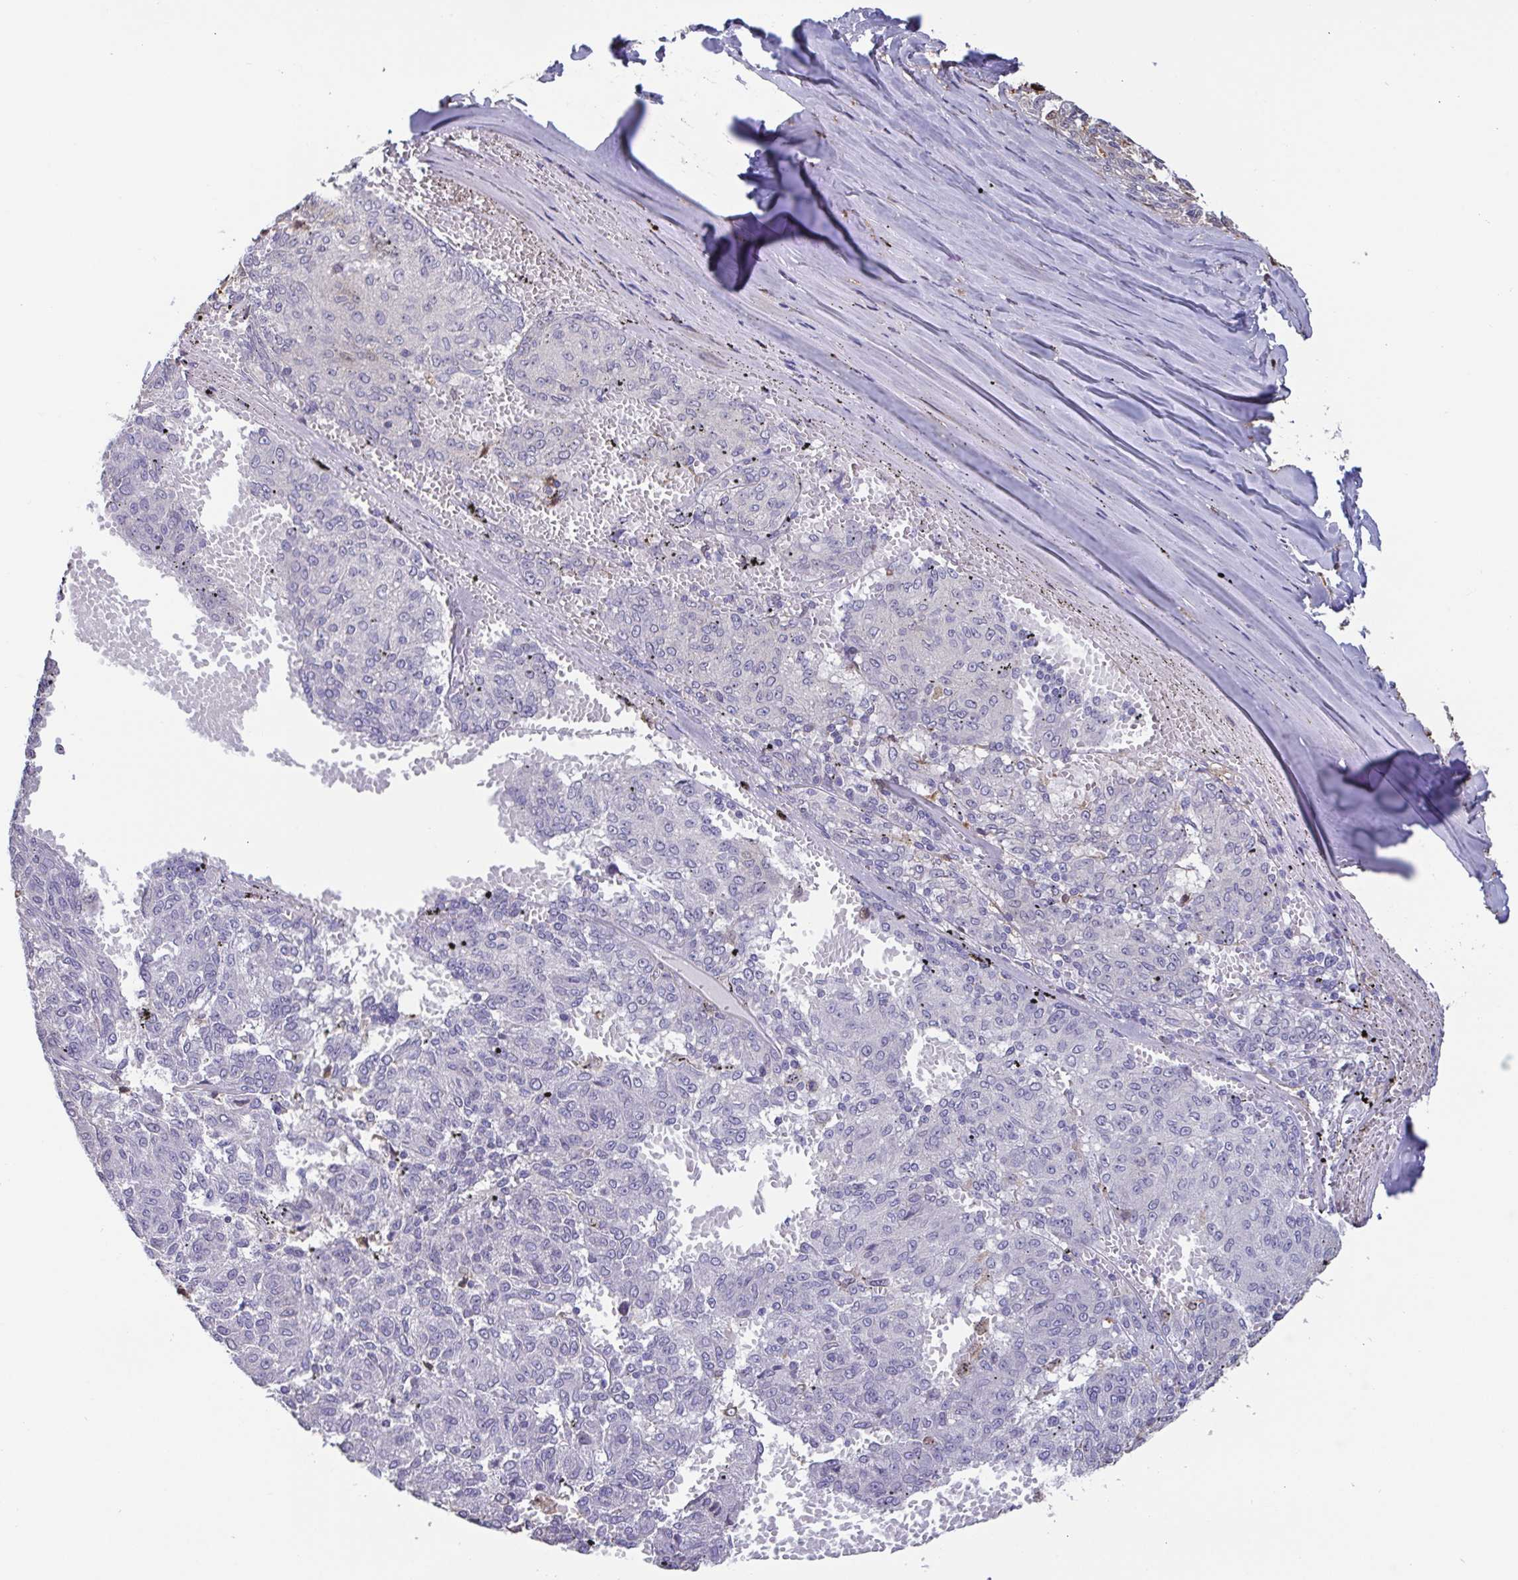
{"staining": {"intensity": "negative", "quantity": "none", "location": "none"}, "tissue": "melanoma", "cell_type": "Tumor cells", "image_type": "cancer", "snomed": [{"axis": "morphology", "description": "Malignant melanoma, NOS"}, {"axis": "topography", "description": "Skin"}], "caption": "Tumor cells are negative for protein expression in human malignant melanoma.", "gene": "IDH1", "patient": {"sex": "female", "age": 72}}